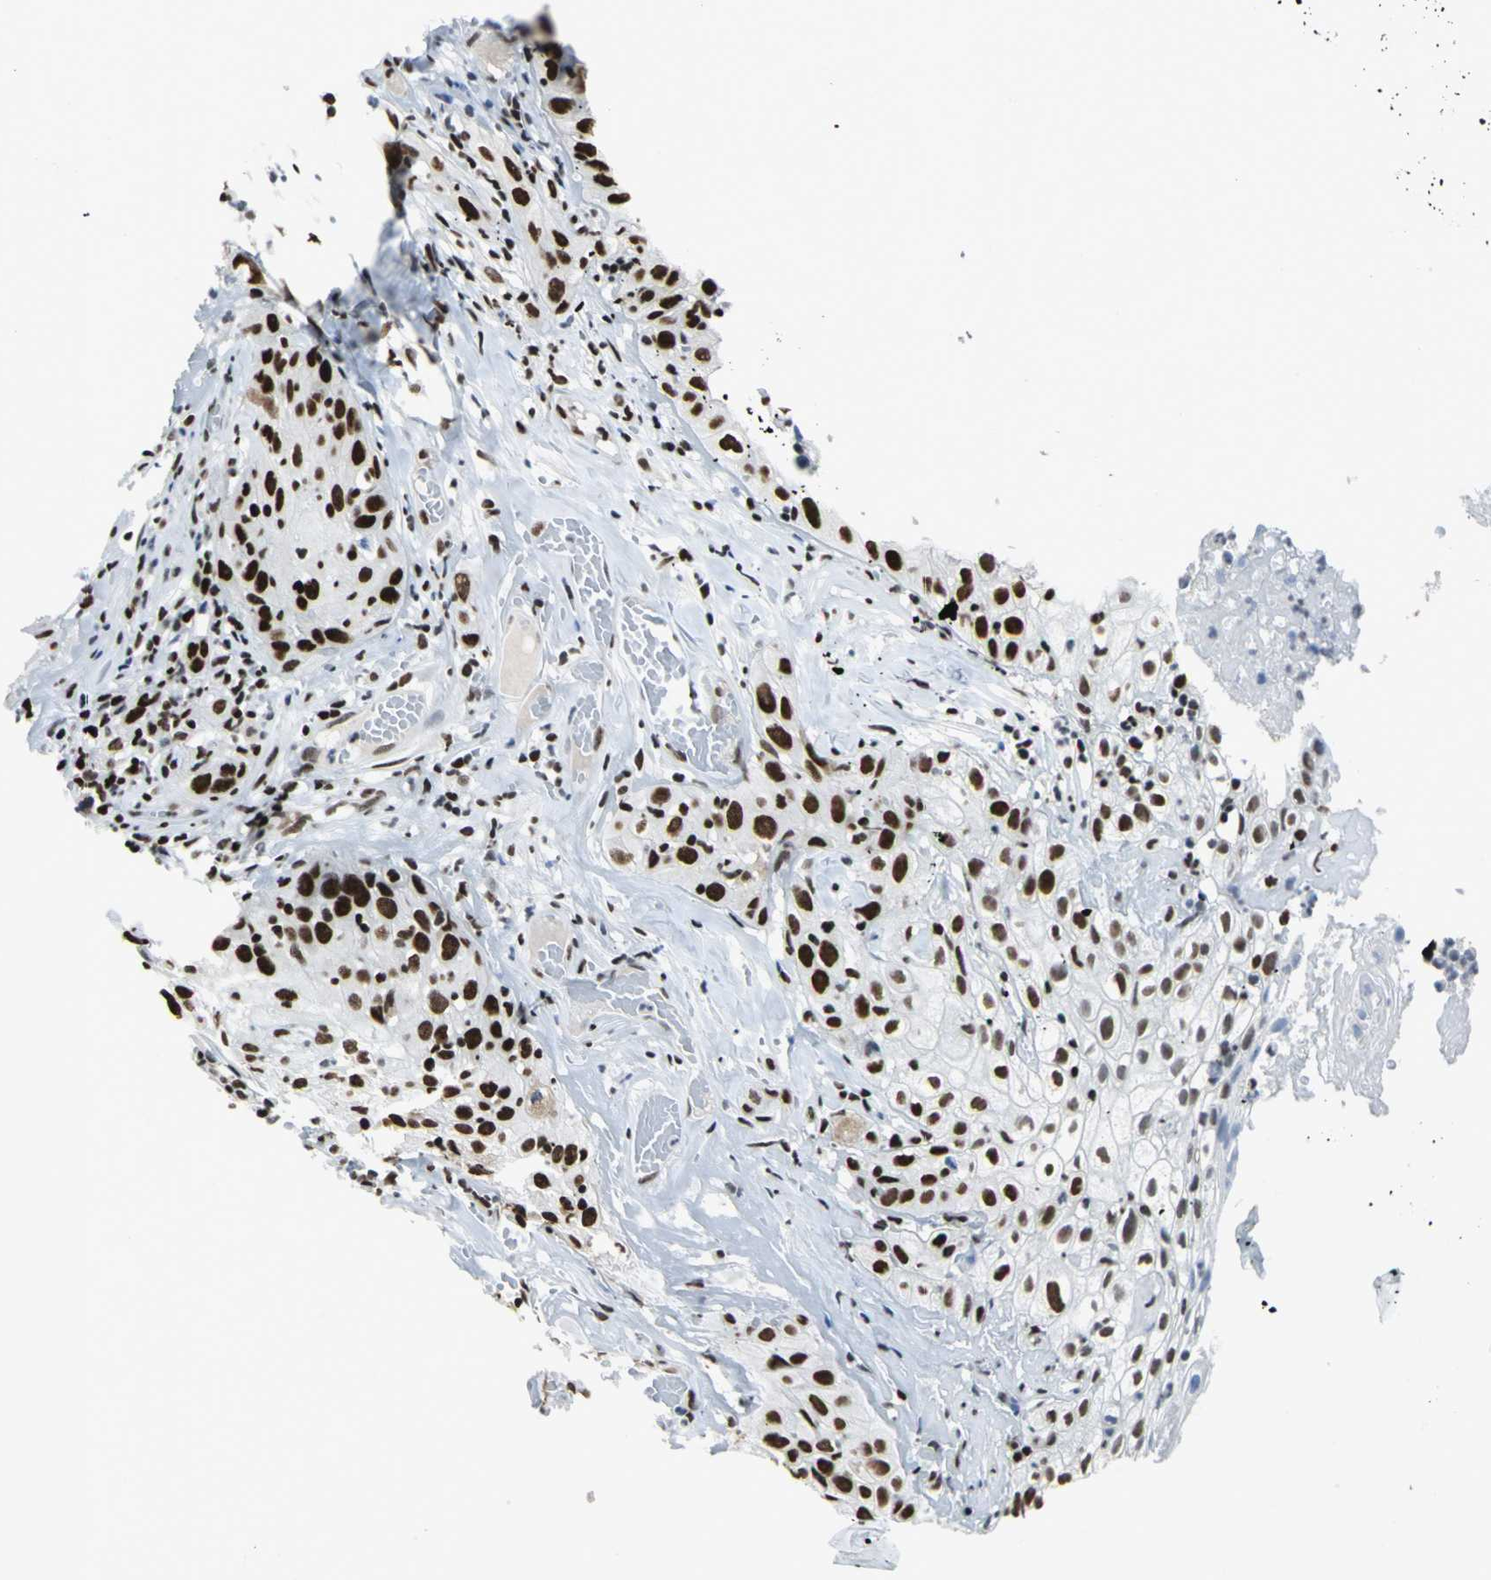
{"staining": {"intensity": "strong", "quantity": ">75%", "location": "nuclear"}, "tissue": "skin cancer", "cell_type": "Tumor cells", "image_type": "cancer", "snomed": [{"axis": "morphology", "description": "Squamous cell carcinoma, NOS"}, {"axis": "topography", "description": "Skin"}], "caption": "Human squamous cell carcinoma (skin) stained with a protein marker exhibits strong staining in tumor cells.", "gene": "HNRNPD", "patient": {"sex": "male", "age": 65}}